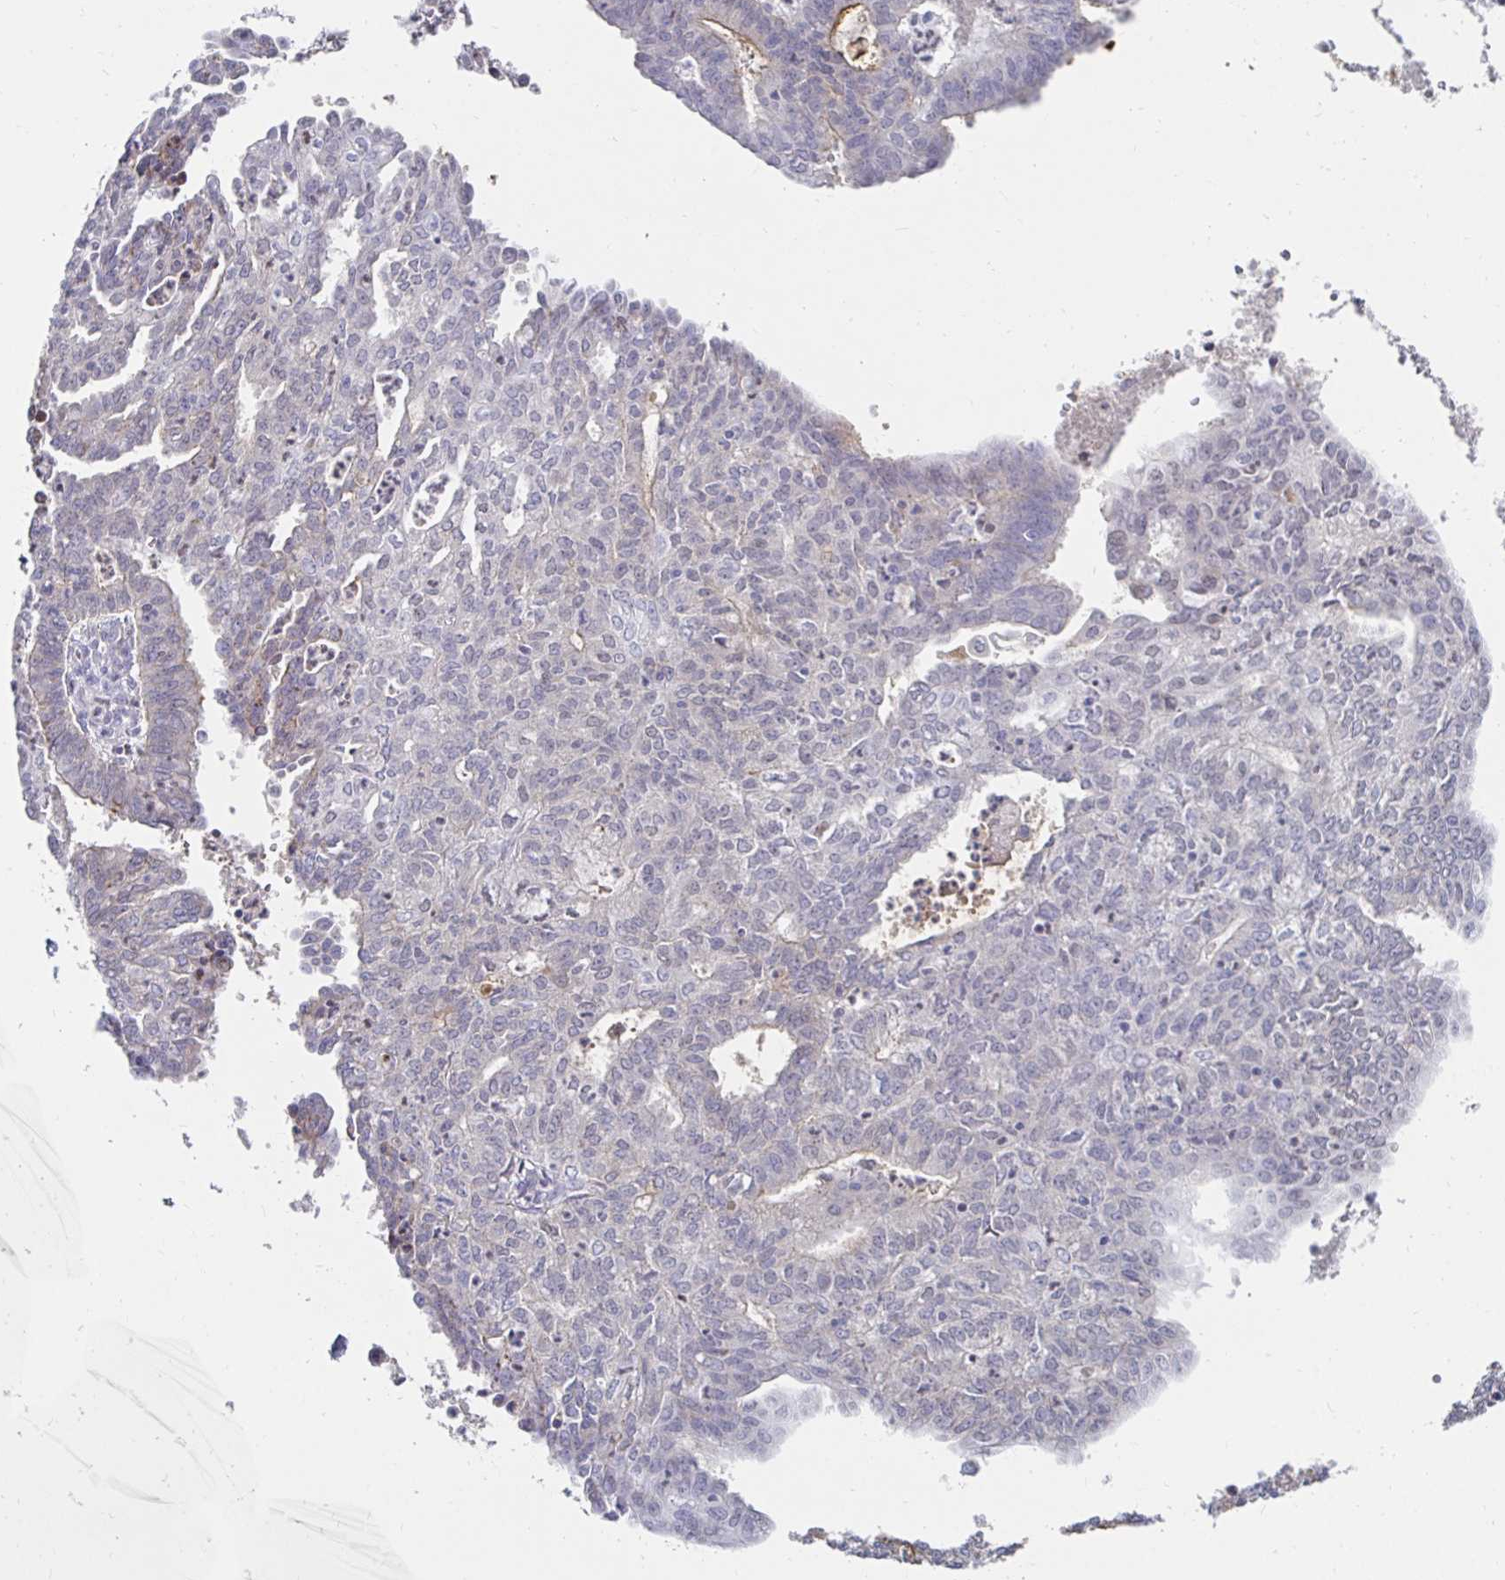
{"staining": {"intensity": "weak", "quantity": "<25%", "location": "cytoplasmic/membranous"}, "tissue": "endometrial cancer", "cell_type": "Tumor cells", "image_type": "cancer", "snomed": [{"axis": "morphology", "description": "Adenocarcinoma, NOS"}, {"axis": "topography", "description": "Endometrium"}], "caption": "This micrograph is of endometrial cancer stained with immunohistochemistry (IHC) to label a protein in brown with the nuclei are counter-stained blue. There is no staining in tumor cells.", "gene": "NOCT", "patient": {"sex": "female", "age": 61}}